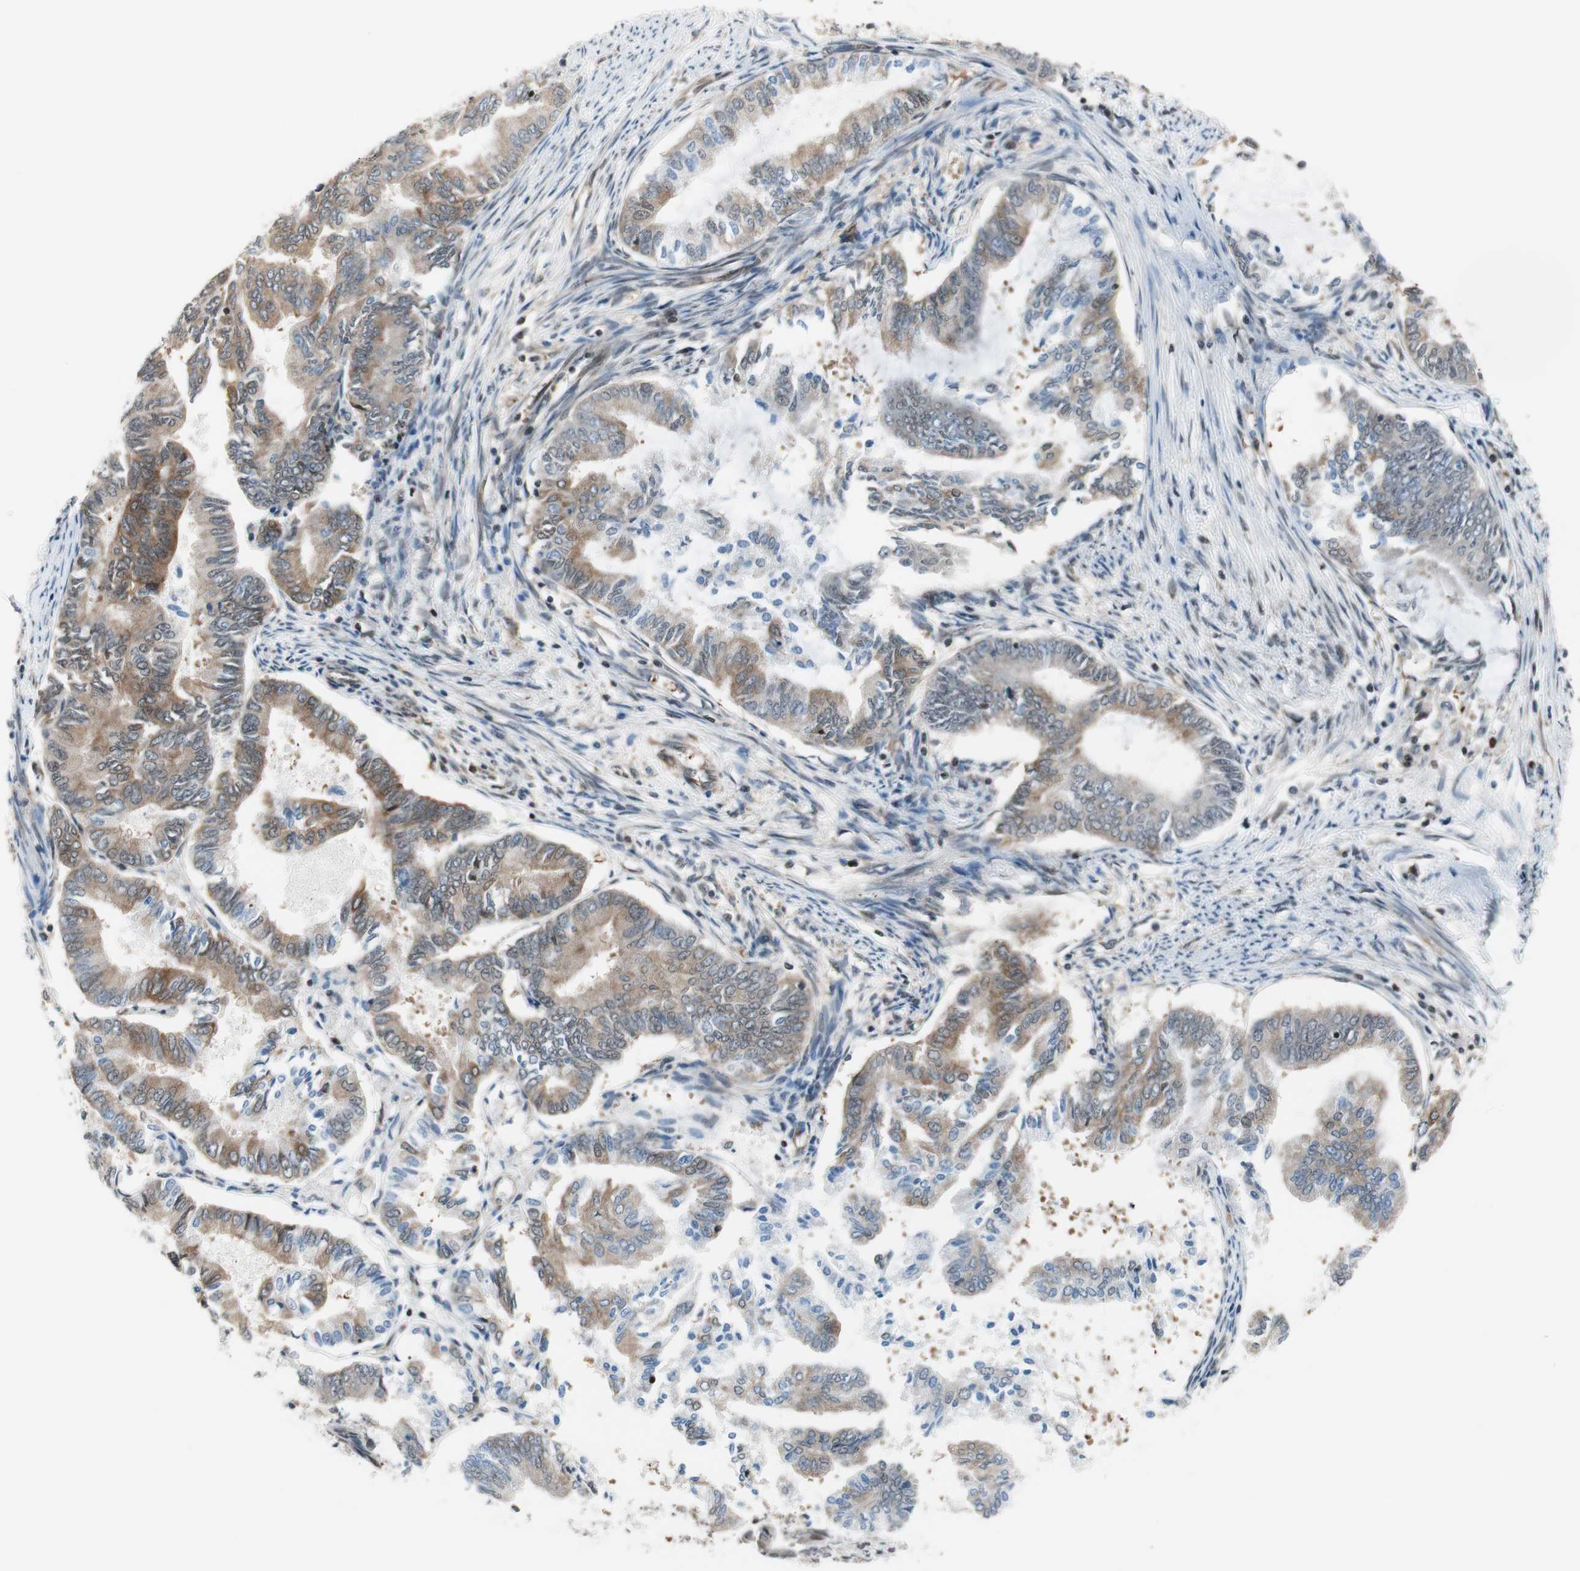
{"staining": {"intensity": "moderate", "quantity": "25%-75%", "location": "cytoplasmic/membranous"}, "tissue": "endometrial cancer", "cell_type": "Tumor cells", "image_type": "cancer", "snomed": [{"axis": "morphology", "description": "Adenocarcinoma, NOS"}, {"axis": "topography", "description": "Endometrium"}], "caption": "The immunohistochemical stain labels moderate cytoplasmic/membranous staining in tumor cells of endometrial adenocarcinoma tissue.", "gene": "ZNF512B", "patient": {"sex": "female", "age": 86}}